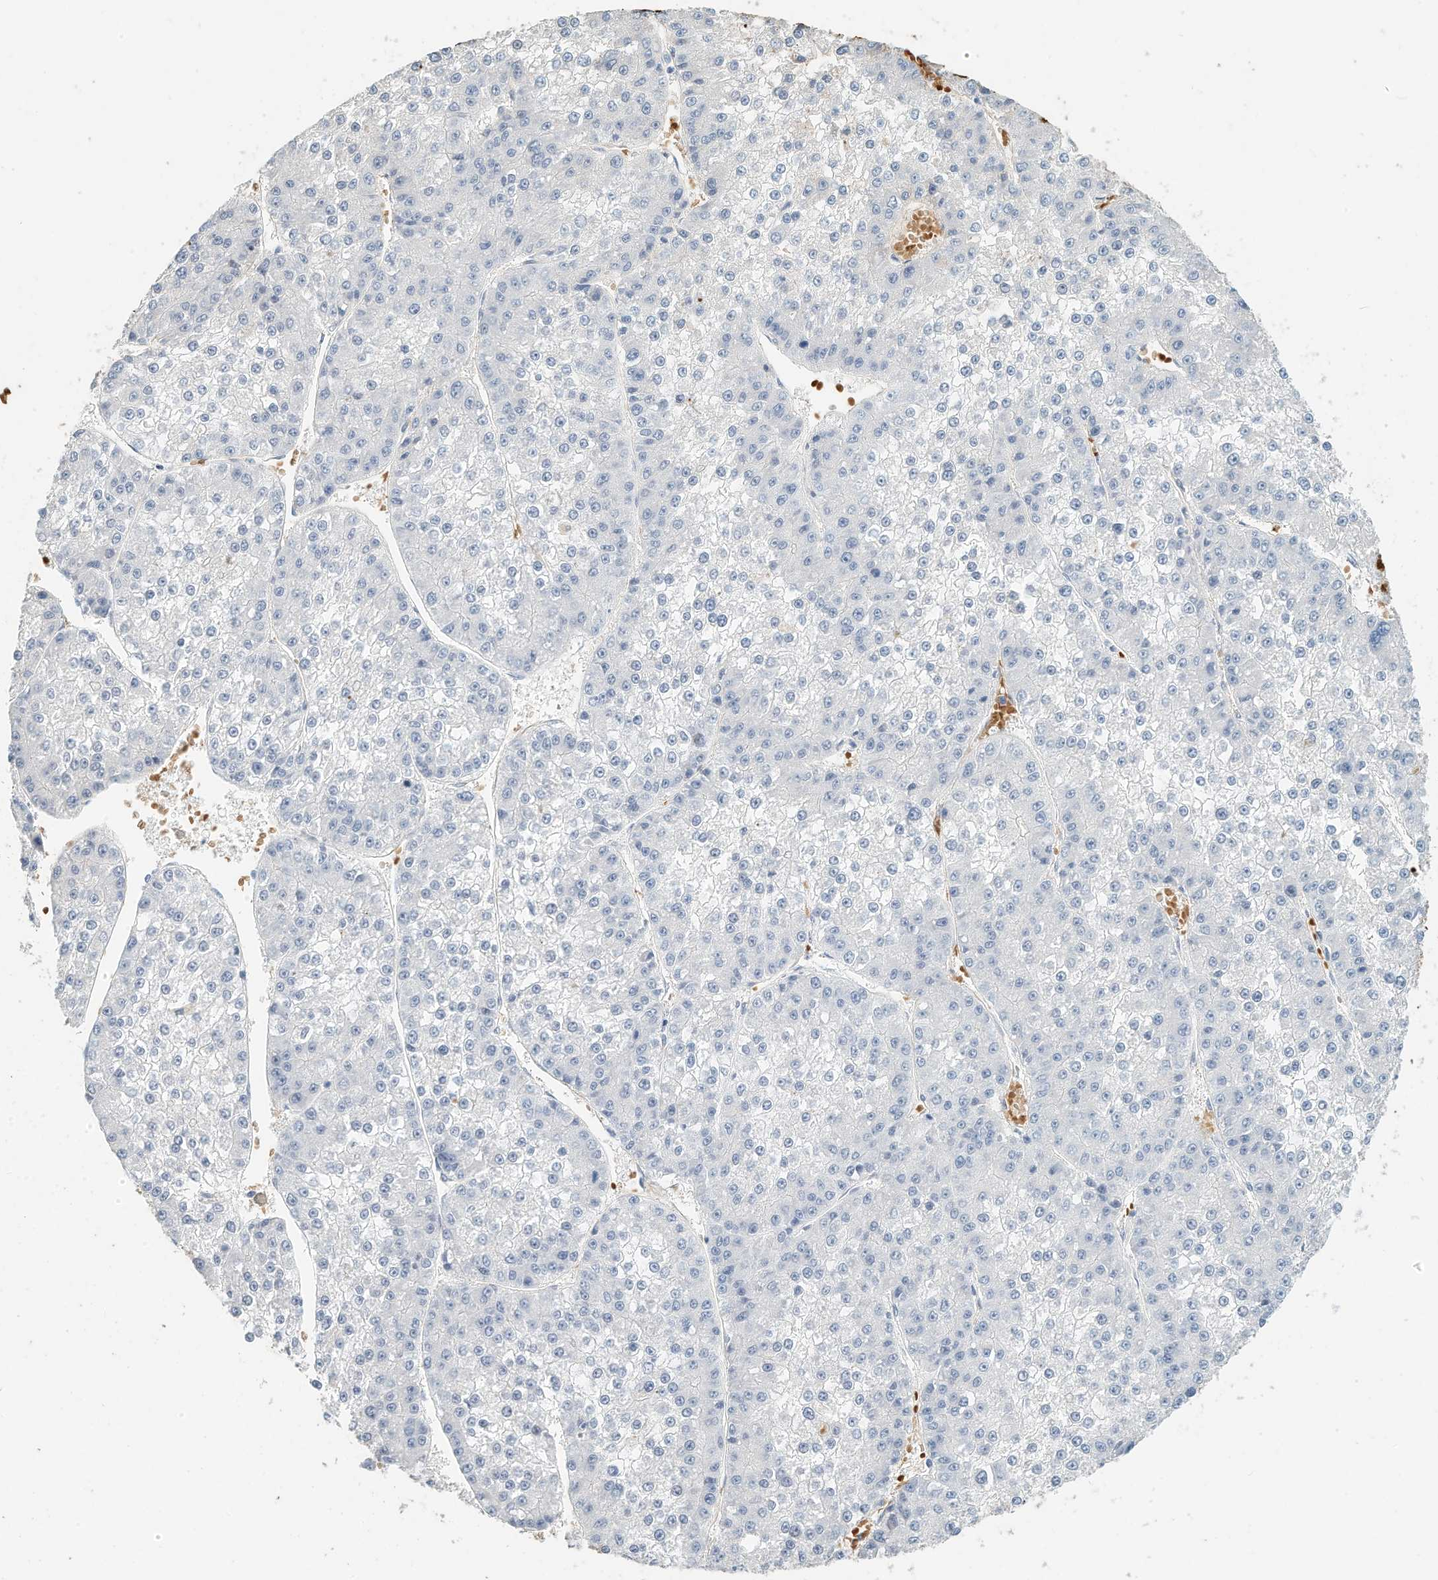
{"staining": {"intensity": "negative", "quantity": "none", "location": "none"}, "tissue": "liver cancer", "cell_type": "Tumor cells", "image_type": "cancer", "snomed": [{"axis": "morphology", "description": "Carcinoma, Hepatocellular, NOS"}, {"axis": "topography", "description": "Liver"}], "caption": "Liver cancer (hepatocellular carcinoma) was stained to show a protein in brown. There is no significant expression in tumor cells. (DAB immunohistochemistry visualized using brightfield microscopy, high magnification).", "gene": "RCAN3", "patient": {"sex": "female", "age": 73}}